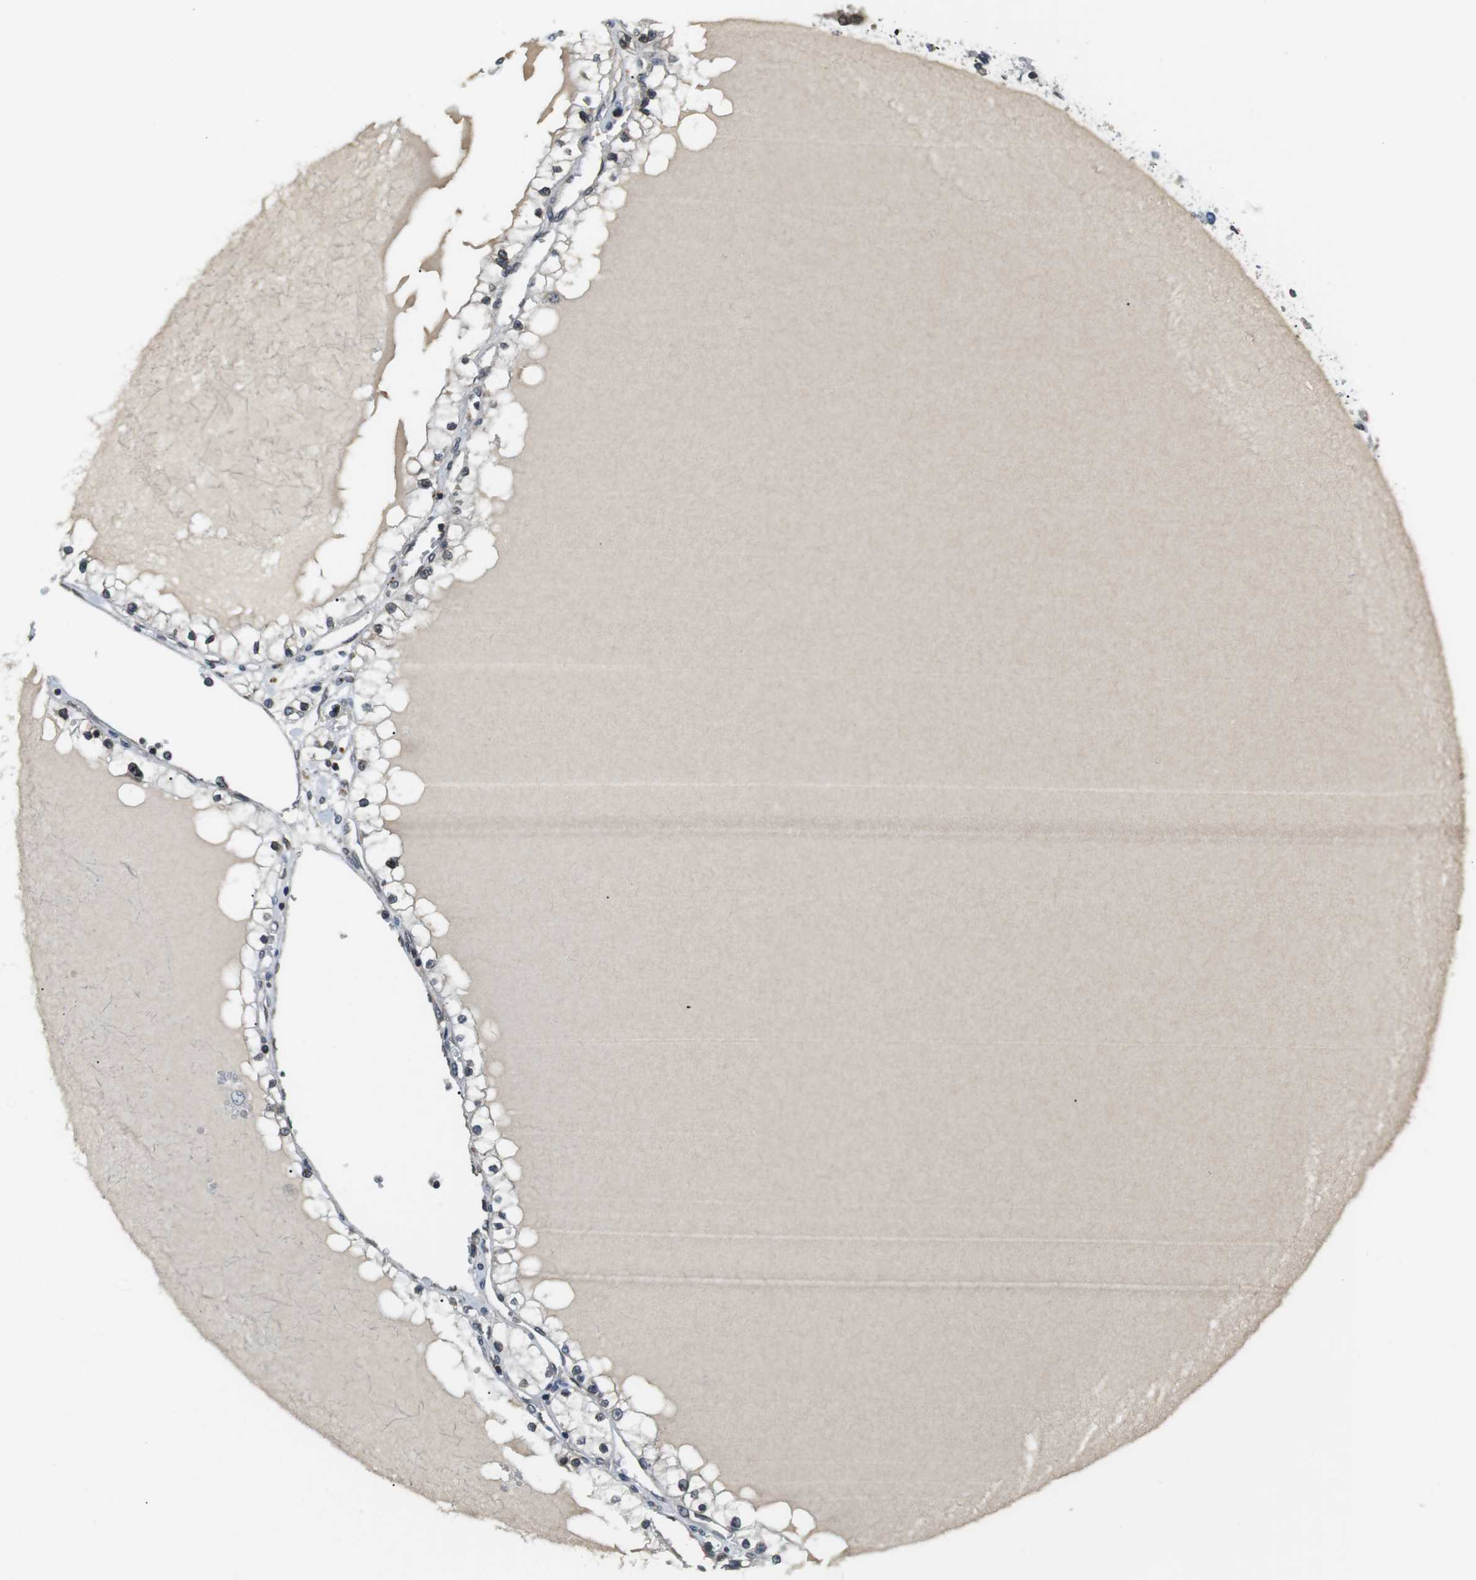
{"staining": {"intensity": "negative", "quantity": "none", "location": "none"}, "tissue": "renal cancer", "cell_type": "Tumor cells", "image_type": "cancer", "snomed": [{"axis": "morphology", "description": "Adenocarcinoma, NOS"}, {"axis": "topography", "description": "Kidney"}], "caption": "Protein analysis of renal cancer shows no significant expression in tumor cells.", "gene": "TMX4", "patient": {"sex": "male", "age": 68}}